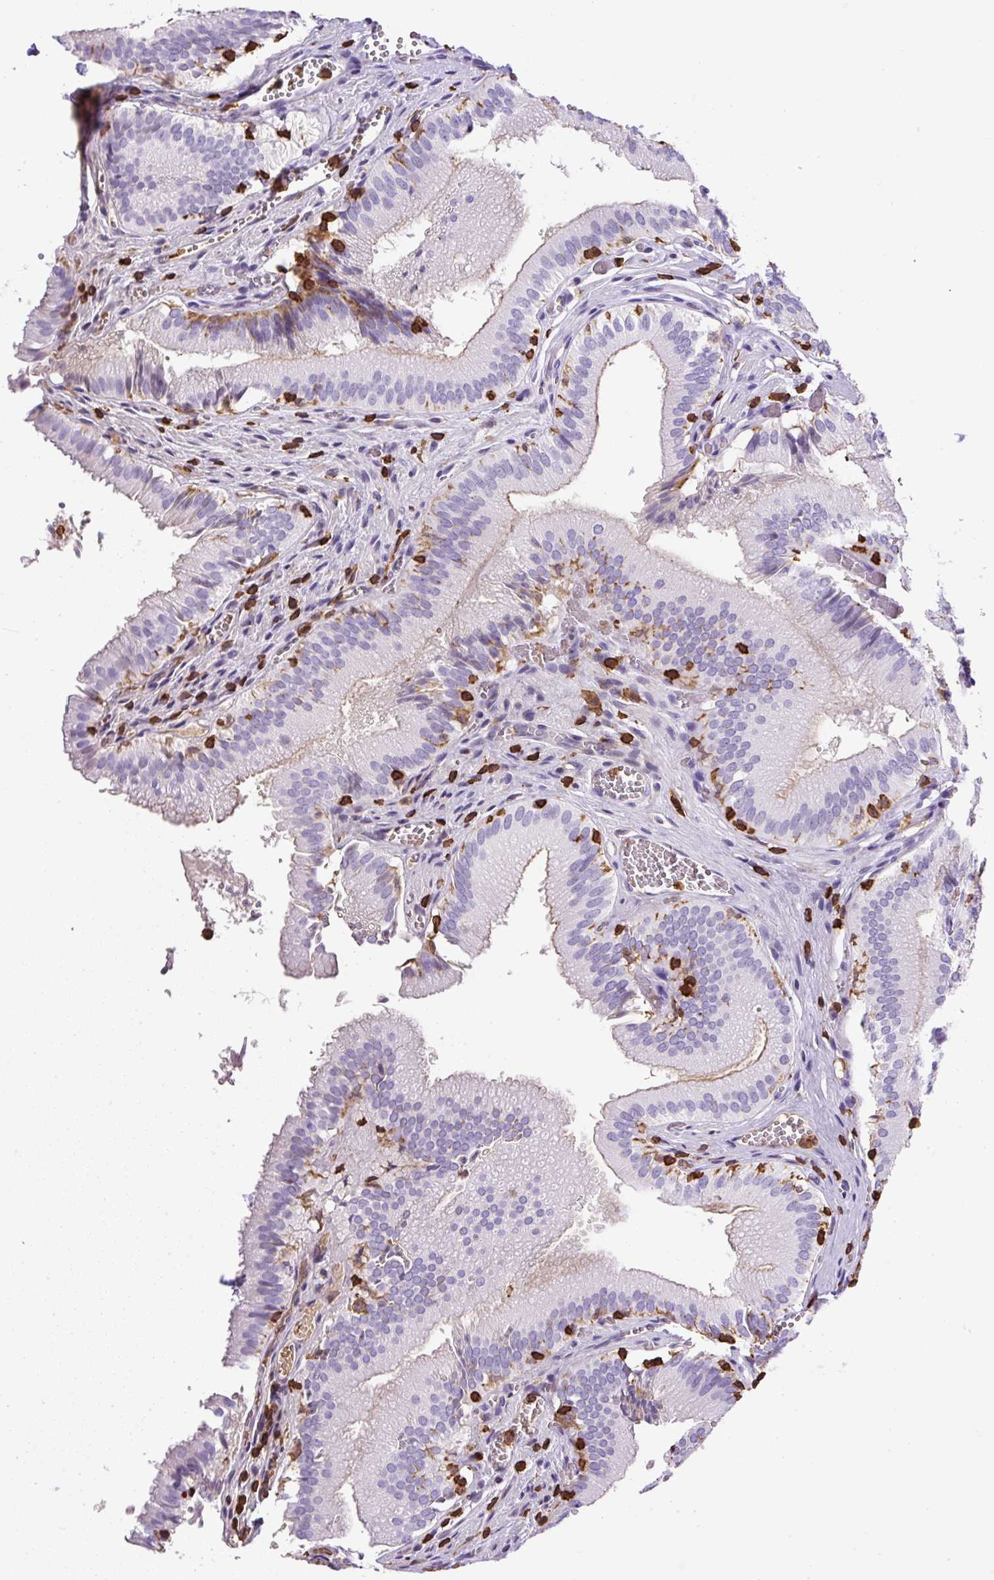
{"staining": {"intensity": "negative", "quantity": "none", "location": "none"}, "tissue": "gallbladder", "cell_type": "Glandular cells", "image_type": "normal", "snomed": [{"axis": "morphology", "description": "Normal tissue, NOS"}, {"axis": "topography", "description": "Gallbladder"}, {"axis": "topography", "description": "Peripheral nerve tissue"}], "caption": "High magnification brightfield microscopy of unremarkable gallbladder stained with DAB (brown) and counterstained with hematoxylin (blue): glandular cells show no significant positivity.", "gene": "FAM228B", "patient": {"sex": "male", "age": 17}}